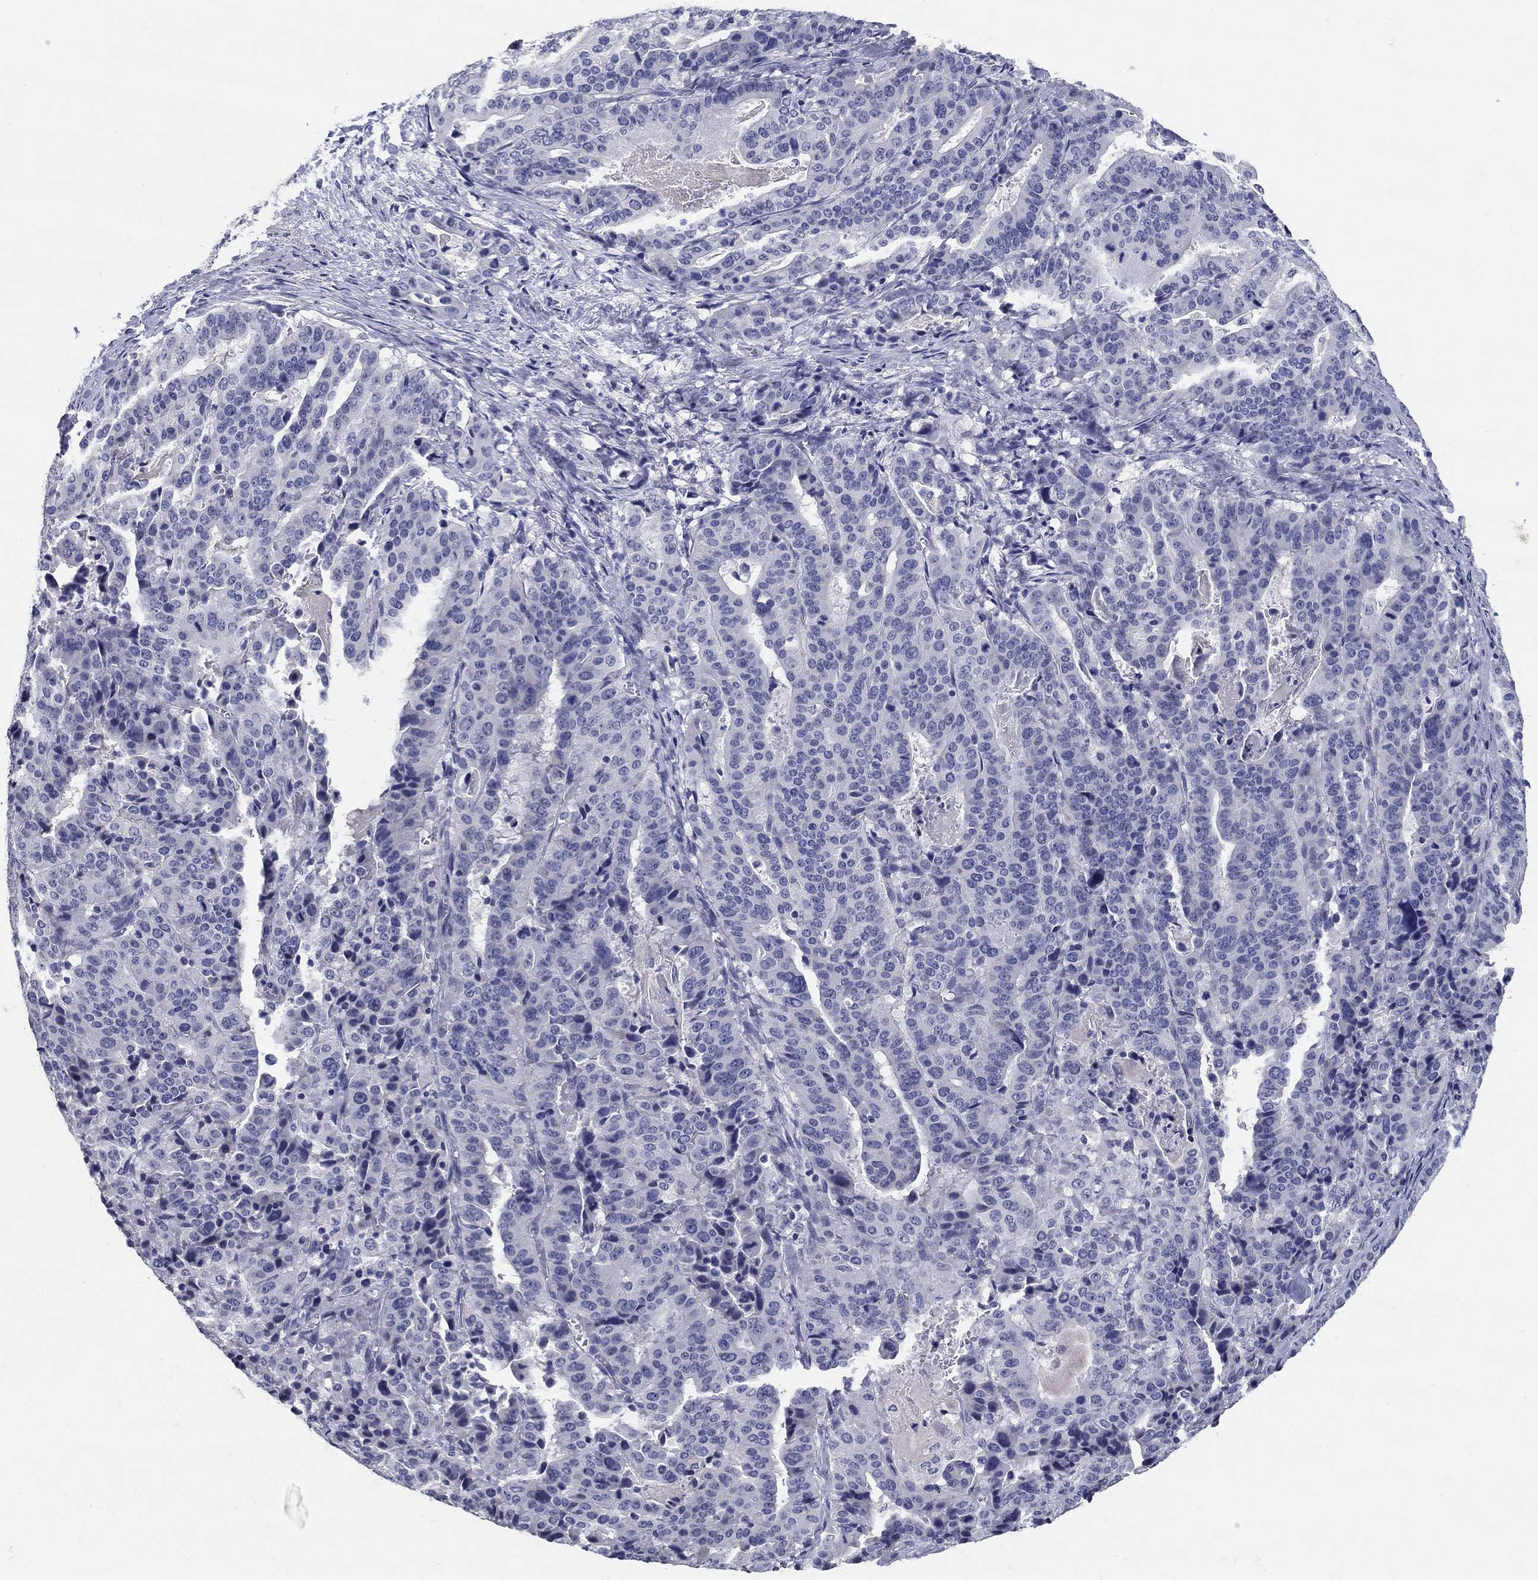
{"staining": {"intensity": "negative", "quantity": "none", "location": "none"}, "tissue": "stomach cancer", "cell_type": "Tumor cells", "image_type": "cancer", "snomed": [{"axis": "morphology", "description": "Adenocarcinoma, NOS"}, {"axis": "topography", "description": "Stomach"}], "caption": "This histopathology image is of stomach adenocarcinoma stained with immunohistochemistry to label a protein in brown with the nuclei are counter-stained blue. There is no staining in tumor cells.", "gene": "POMC", "patient": {"sex": "male", "age": 48}}